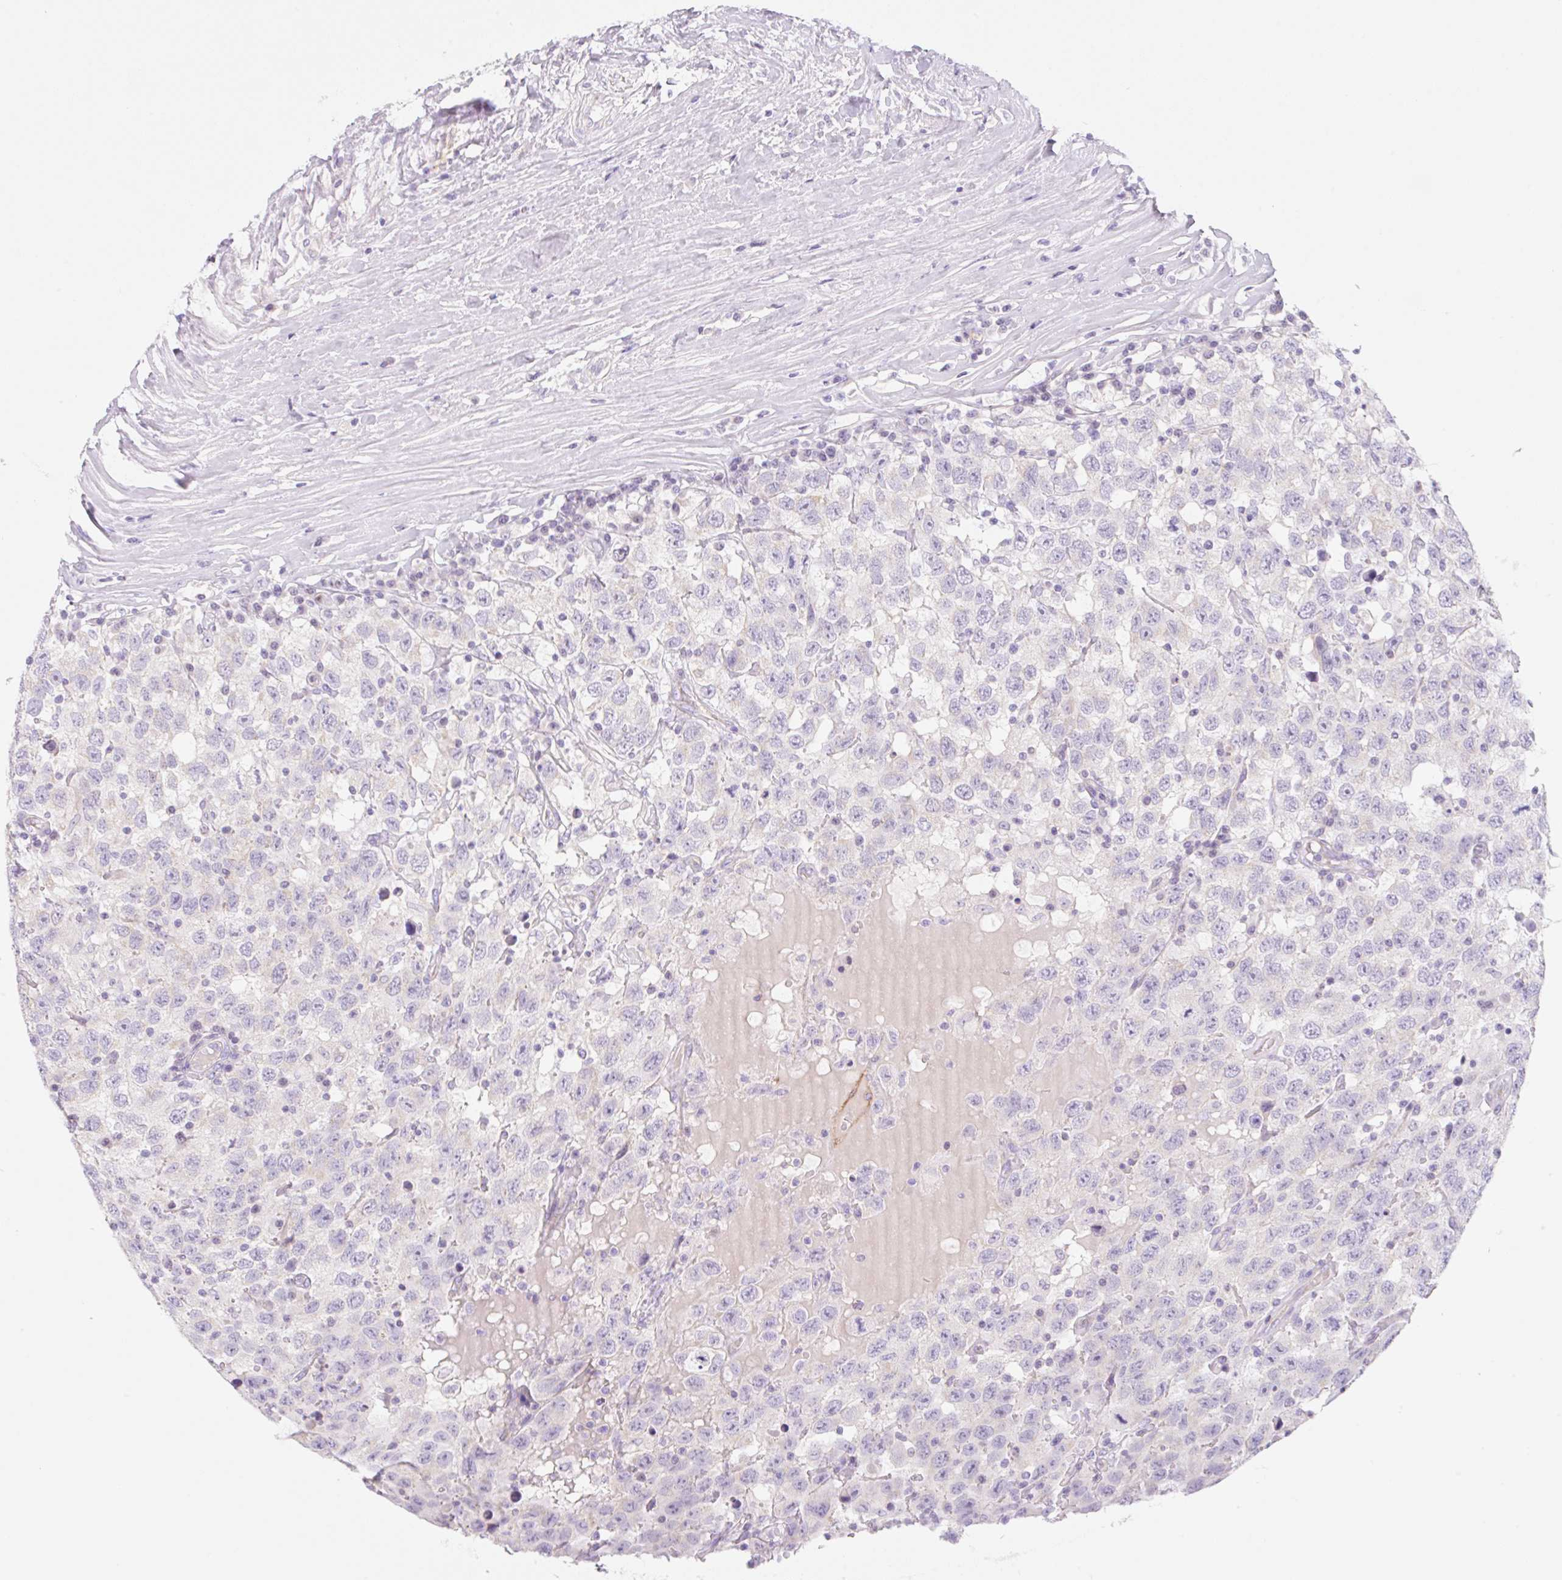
{"staining": {"intensity": "negative", "quantity": "none", "location": "none"}, "tissue": "testis cancer", "cell_type": "Tumor cells", "image_type": "cancer", "snomed": [{"axis": "morphology", "description": "Seminoma, NOS"}, {"axis": "topography", "description": "Testis"}], "caption": "IHC photomicrograph of seminoma (testis) stained for a protein (brown), which reveals no staining in tumor cells. Brightfield microscopy of immunohistochemistry (IHC) stained with DAB (brown) and hematoxylin (blue), captured at high magnification.", "gene": "LYVE1", "patient": {"sex": "male", "age": 41}}